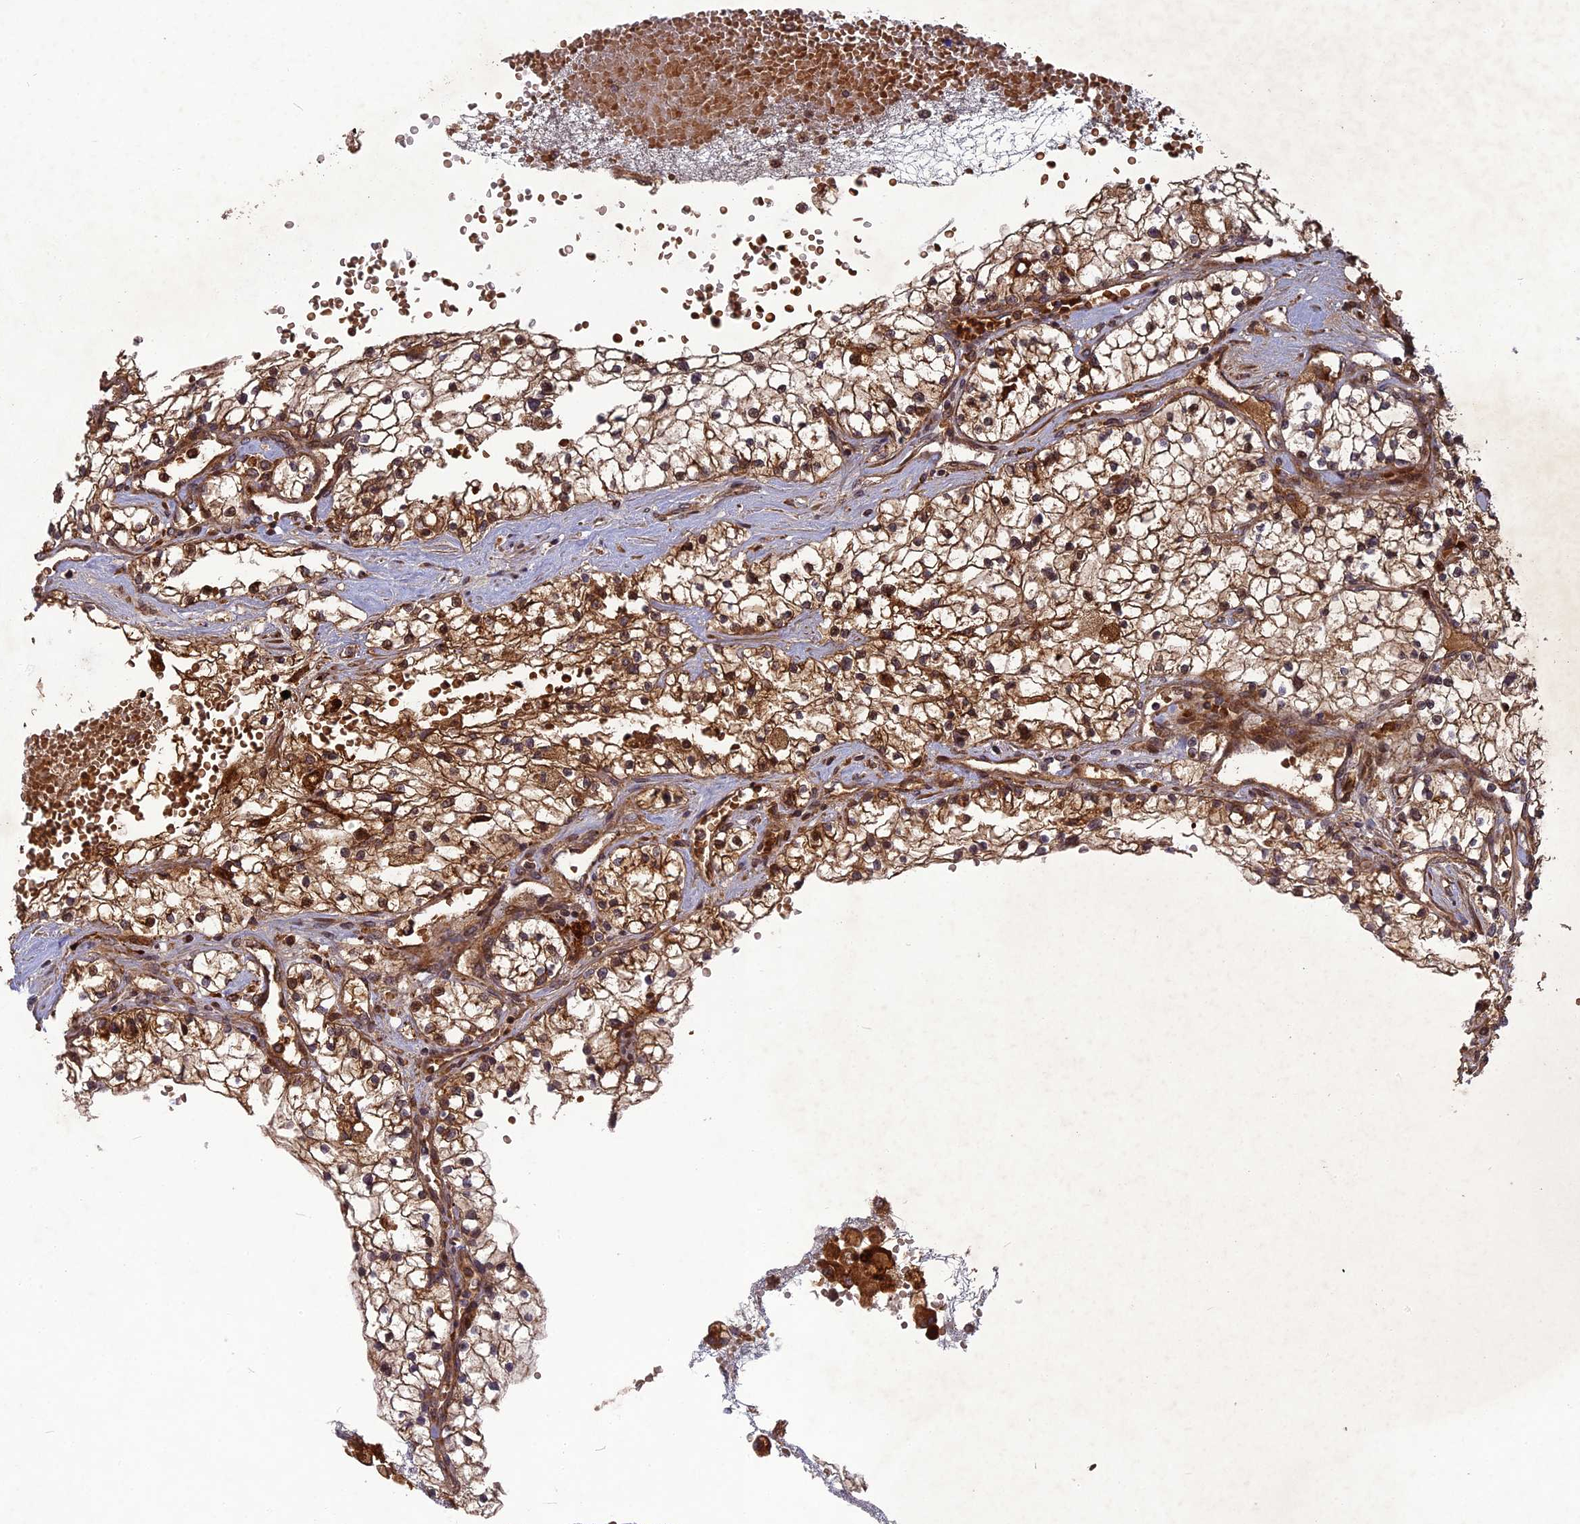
{"staining": {"intensity": "moderate", "quantity": ">75%", "location": "cytoplasmic/membranous"}, "tissue": "renal cancer", "cell_type": "Tumor cells", "image_type": "cancer", "snomed": [{"axis": "morphology", "description": "Normal tissue, NOS"}, {"axis": "morphology", "description": "Adenocarcinoma, NOS"}, {"axis": "topography", "description": "Kidney"}], "caption": "High-power microscopy captured an immunohistochemistry histopathology image of renal adenocarcinoma, revealing moderate cytoplasmic/membranous positivity in about >75% of tumor cells.", "gene": "TMUB2", "patient": {"sex": "male", "age": 68}}